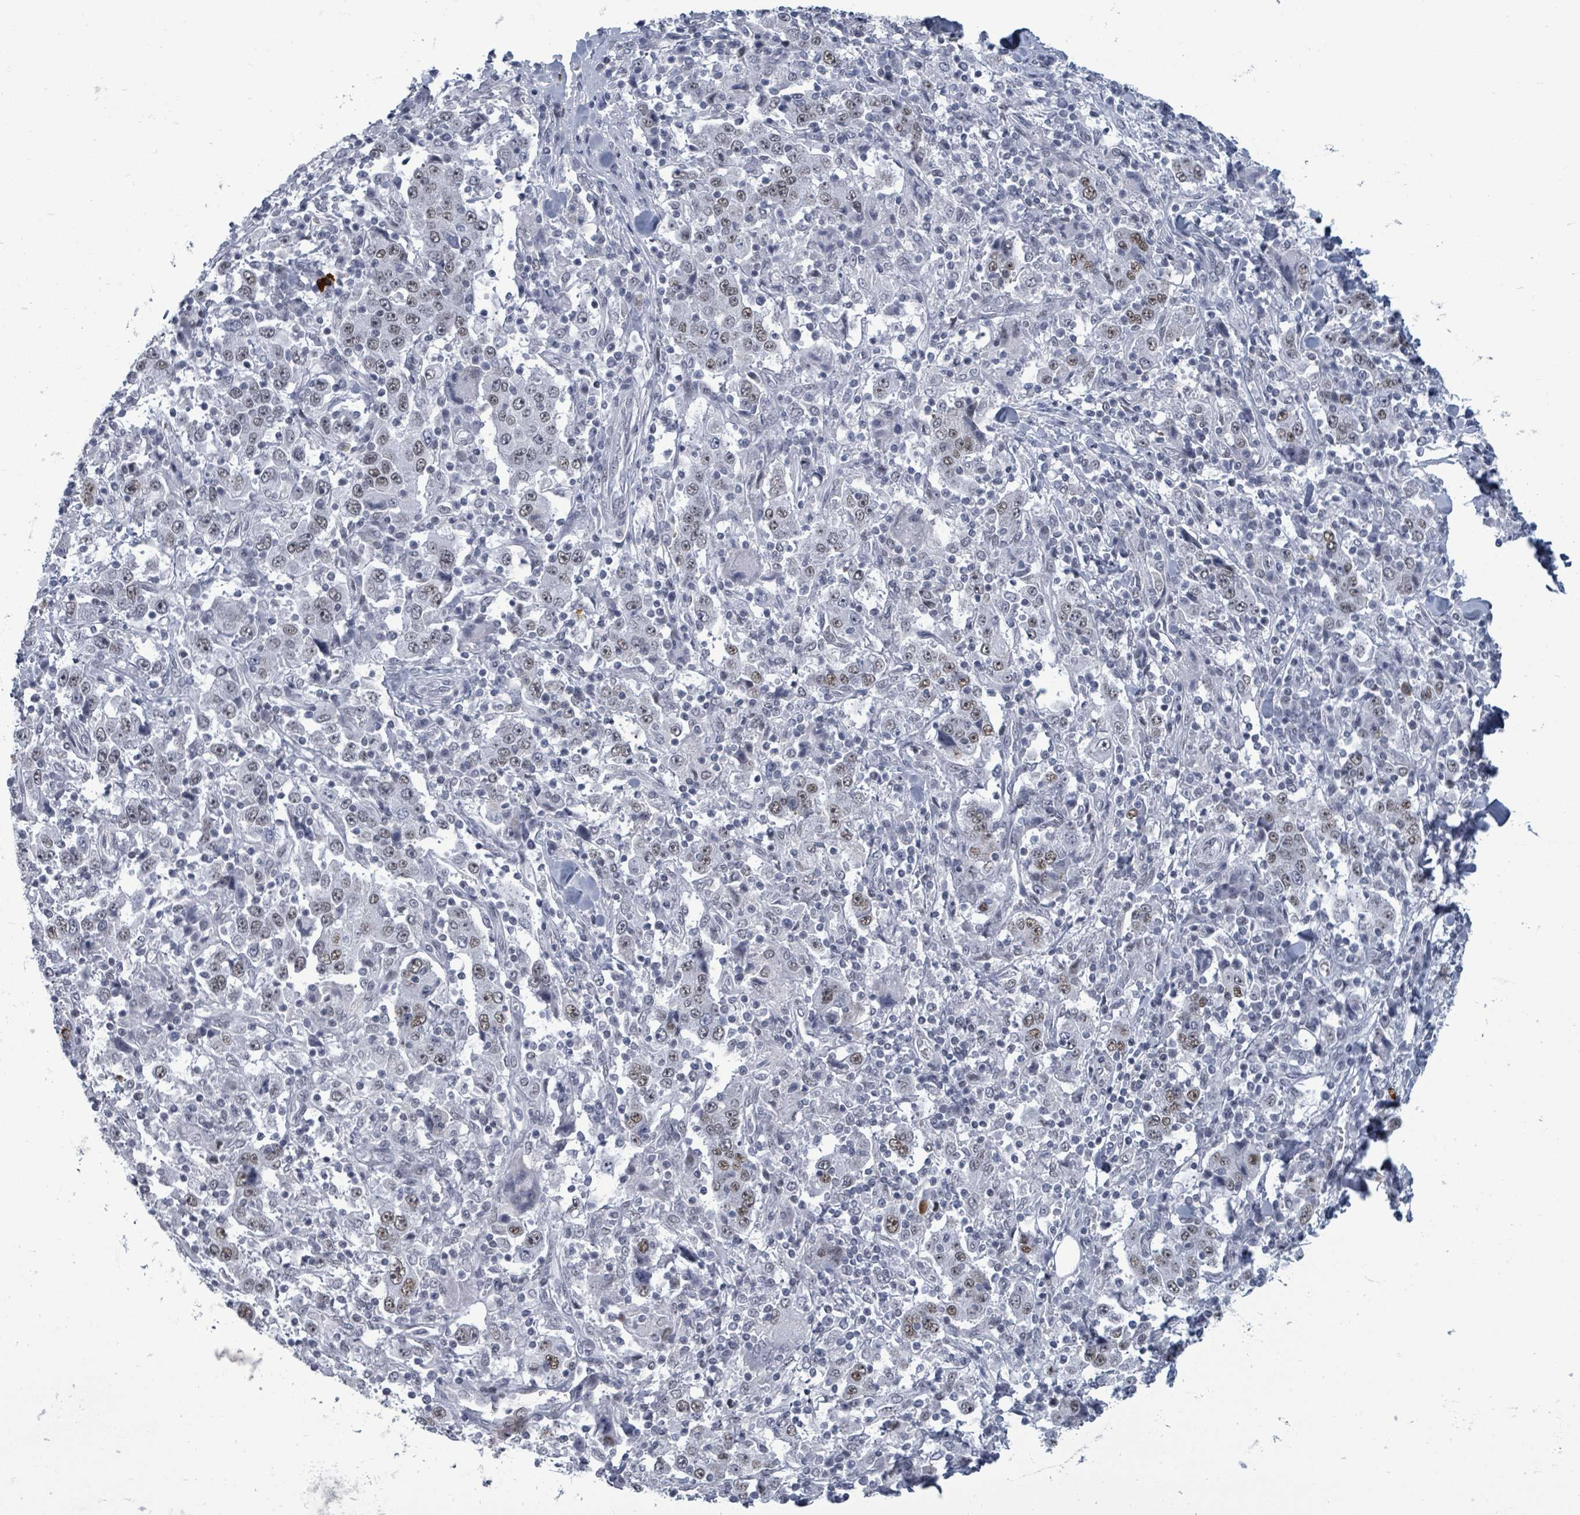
{"staining": {"intensity": "weak", "quantity": "25%-75%", "location": "nuclear"}, "tissue": "stomach cancer", "cell_type": "Tumor cells", "image_type": "cancer", "snomed": [{"axis": "morphology", "description": "Normal tissue, NOS"}, {"axis": "morphology", "description": "Adenocarcinoma, NOS"}, {"axis": "topography", "description": "Stomach, upper"}, {"axis": "topography", "description": "Stomach"}], "caption": "Immunohistochemical staining of human stomach cancer displays weak nuclear protein positivity in approximately 25%-75% of tumor cells.", "gene": "ERCC5", "patient": {"sex": "male", "age": 59}}